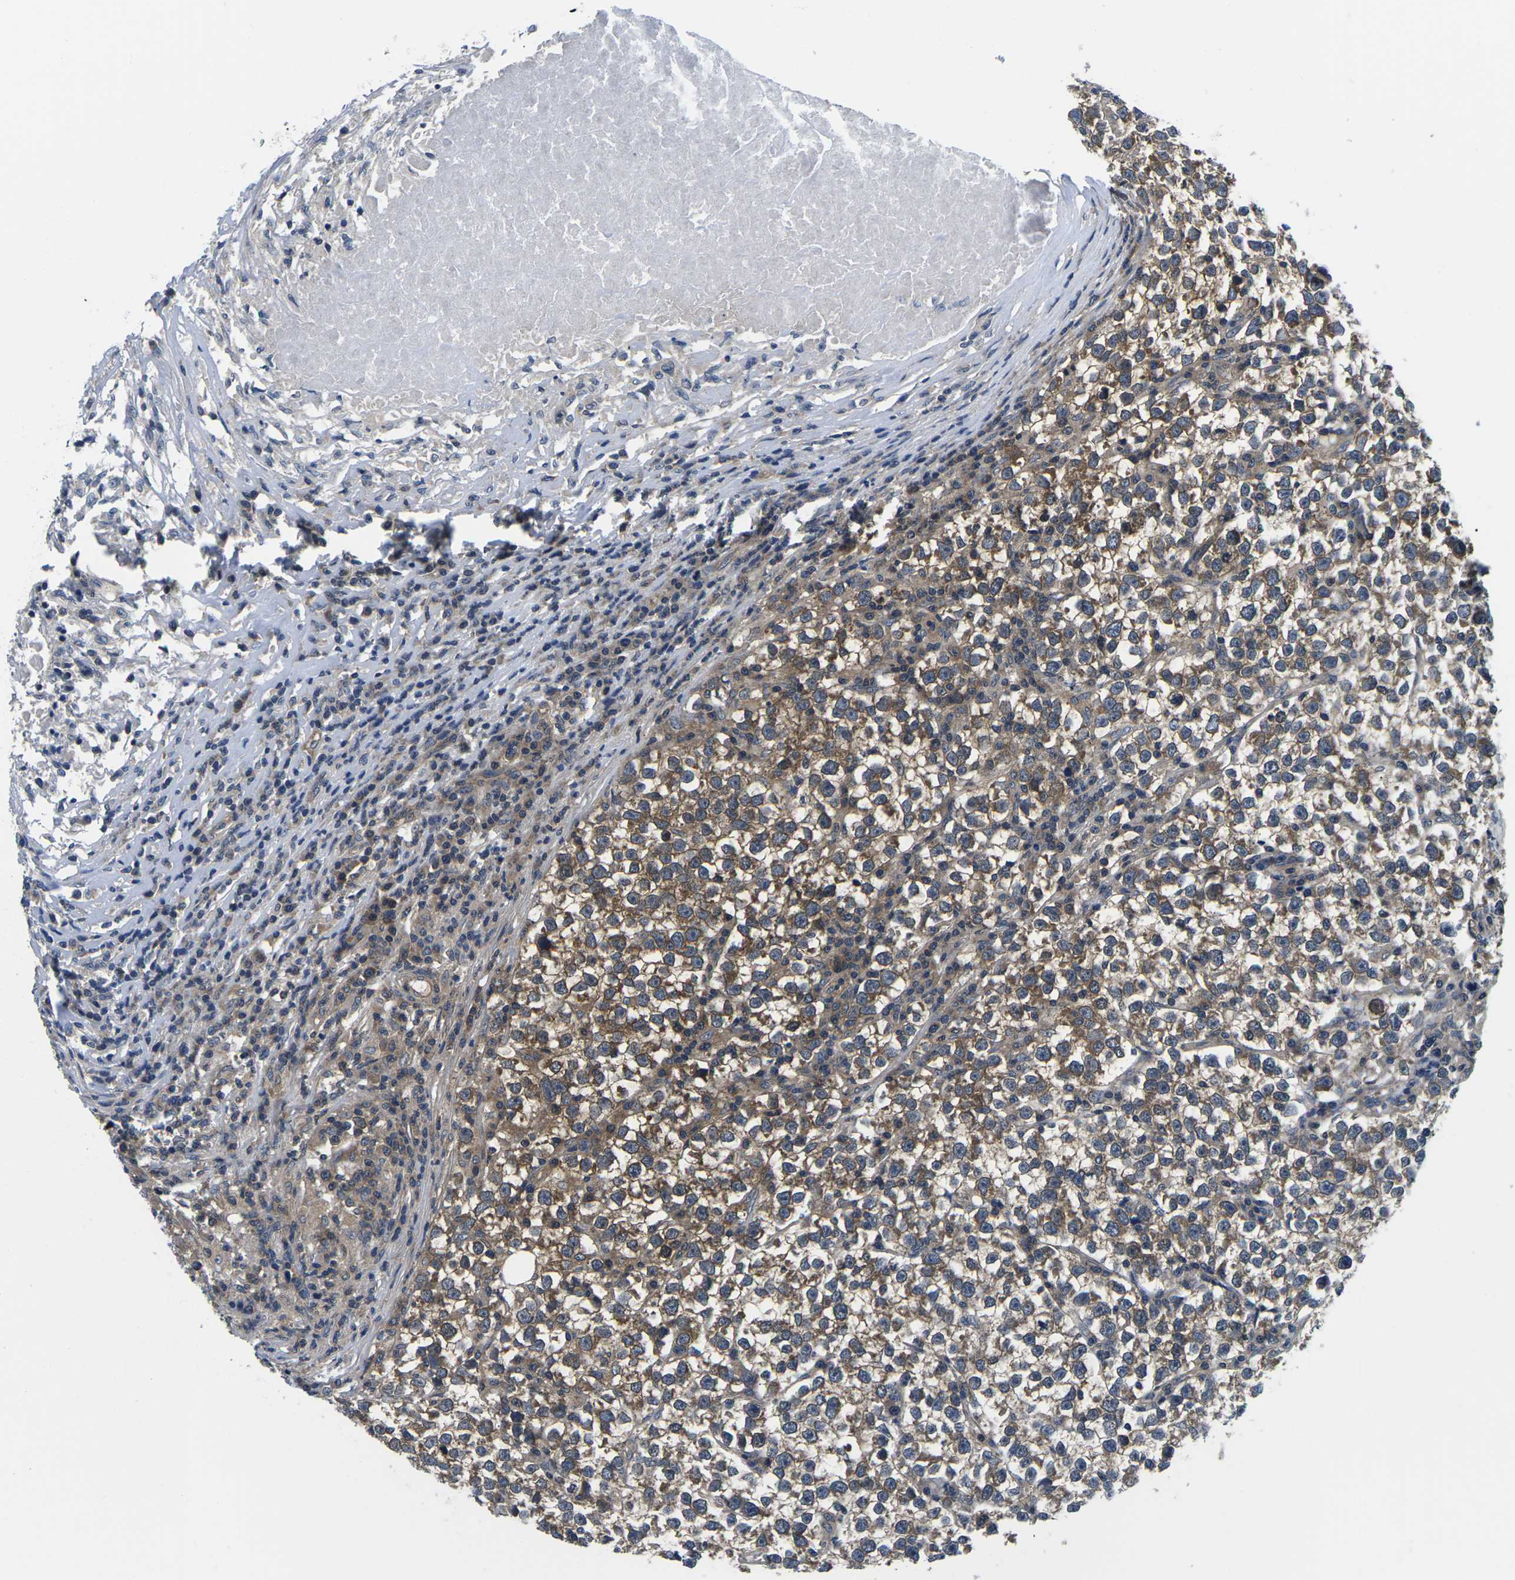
{"staining": {"intensity": "moderate", "quantity": ">75%", "location": "cytoplasmic/membranous"}, "tissue": "testis cancer", "cell_type": "Tumor cells", "image_type": "cancer", "snomed": [{"axis": "morphology", "description": "Normal tissue, NOS"}, {"axis": "morphology", "description": "Seminoma, NOS"}, {"axis": "topography", "description": "Testis"}], "caption": "Testis seminoma stained with immunohistochemistry displays moderate cytoplasmic/membranous staining in approximately >75% of tumor cells.", "gene": "GSK3B", "patient": {"sex": "male", "age": 43}}